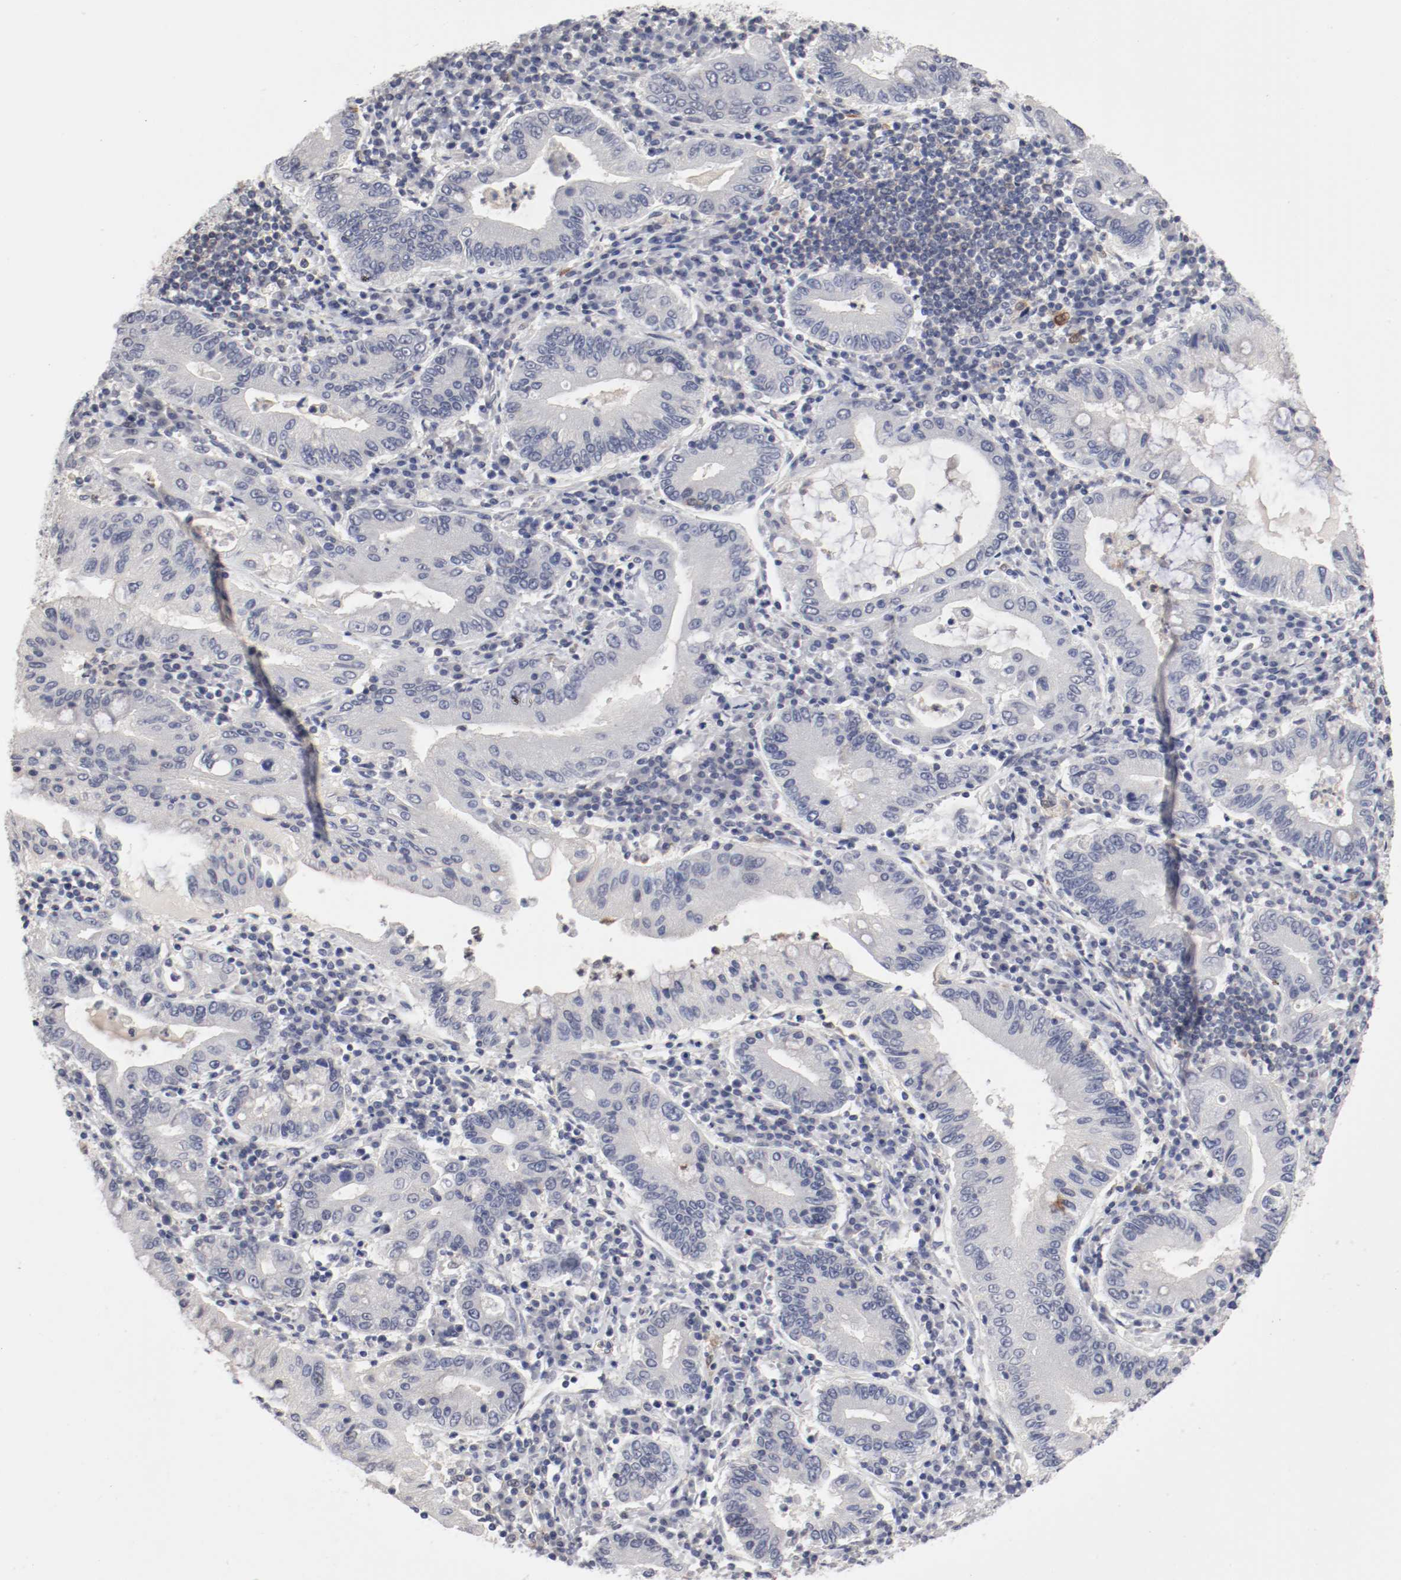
{"staining": {"intensity": "negative", "quantity": "none", "location": "none"}, "tissue": "stomach cancer", "cell_type": "Tumor cells", "image_type": "cancer", "snomed": [{"axis": "morphology", "description": "Normal tissue, NOS"}, {"axis": "morphology", "description": "Adenocarcinoma, NOS"}, {"axis": "topography", "description": "Esophagus"}, {"axis": "topography", "description": "Stomach, upper"}, {"axis": "topography", "description": "Peripheral nerve tissue"}], "caption": "The micrograph reveals no staining of tumor cells in stomach adenocarcinoma.", "gene": "CBL", "patient": {"sex": "male", "age": 62}}